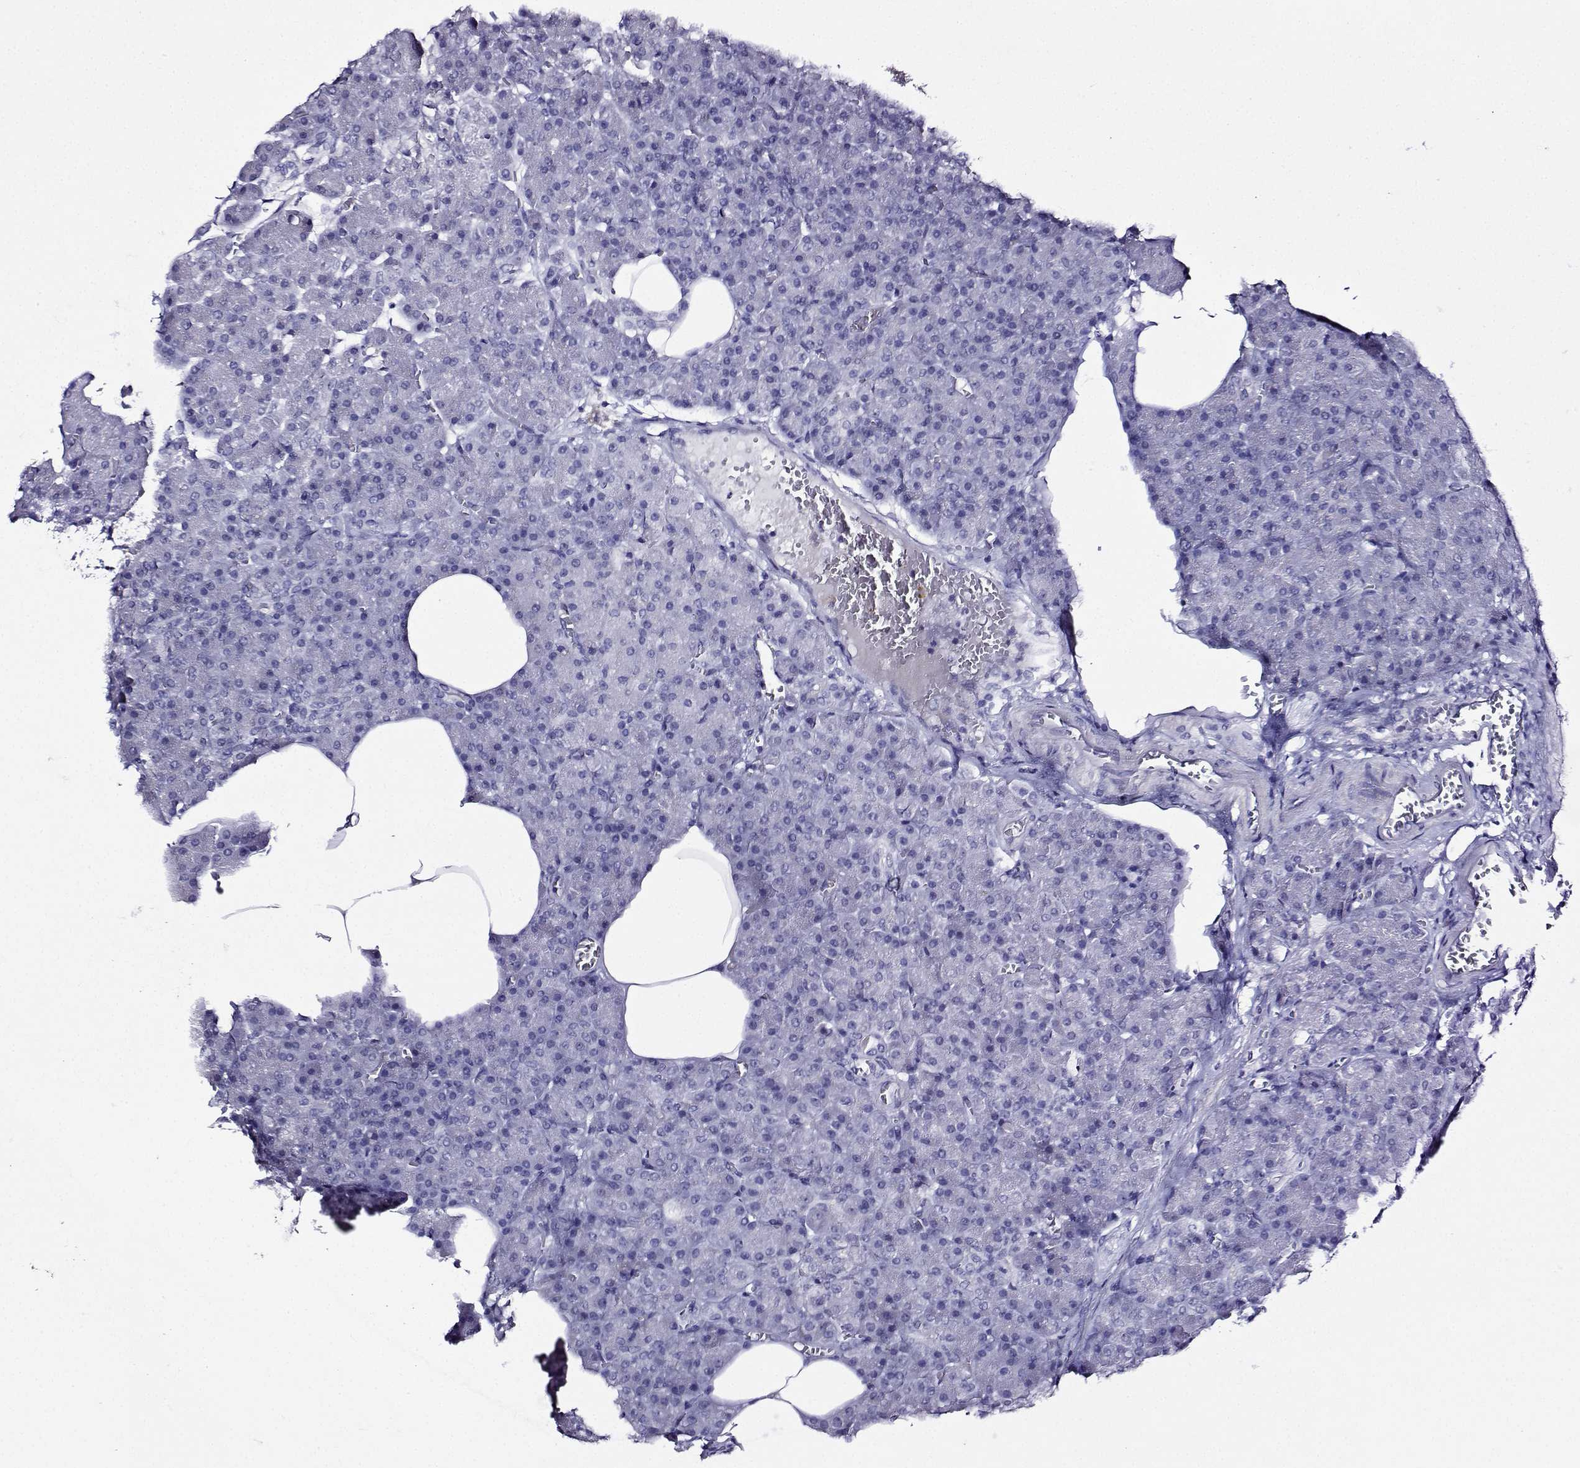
{"staining": {"intensity": "negative", "quantity": "none", "location": "none"}, "tissue": "pancreas", "cell_type": "Exocrine glandular cells", "image_type": "normal", "snomed": [{"axis": "morphology", "description": "Normal tissue, NOS"}, {"axis": "topography", "description": "Pancreas"}], "caption": "Pancreas stained for a protein using immunohistochemistry exhibits no positivity exocrine glandular cells.", "gene": "FBXO24", "patient": {"sex": "female", "age": 45}}